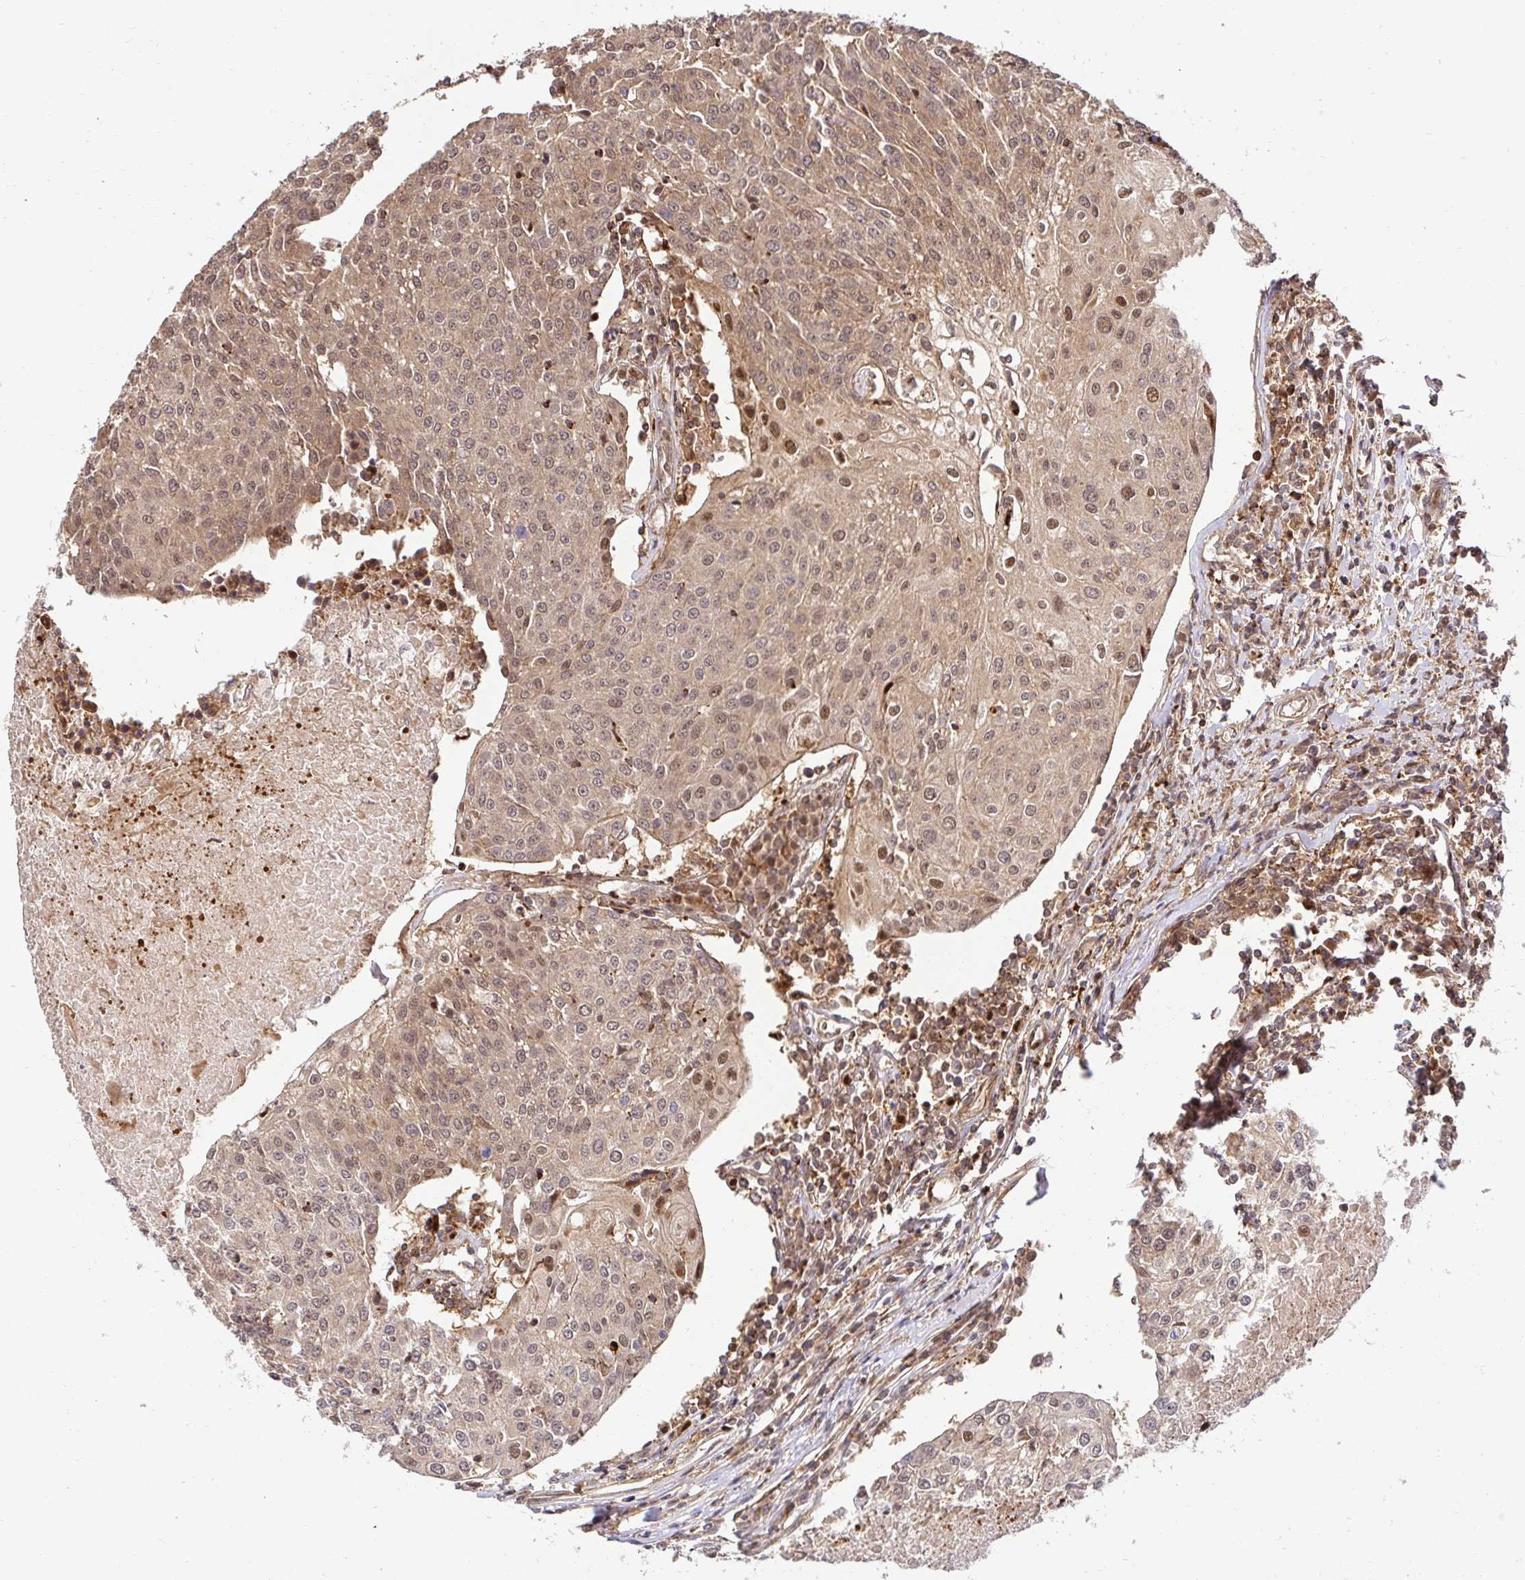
{"staining": {"intensity": "weak", "quantity": "25%-75%", "location": "cytoplasmic/membranous,nuclear"}, "tissue": "urothelial cancer", "cell_type": "Tumor cells", "image_type": "cancer", "snomed": [{"axis": "morphology", "description": "Urothelial carcinoma, High grade"}, {"axis": "topography", "description": "Urinary bladder"}], "caption": "About 25%-75% of tumor cells in urothelial cancer display weak cytoplasmic/membranous and nuclear protein expression as visualized by brown immunohistochemical staining.", "gene": "PSMA4", "patient": {"sex": "female", "age": 85}}